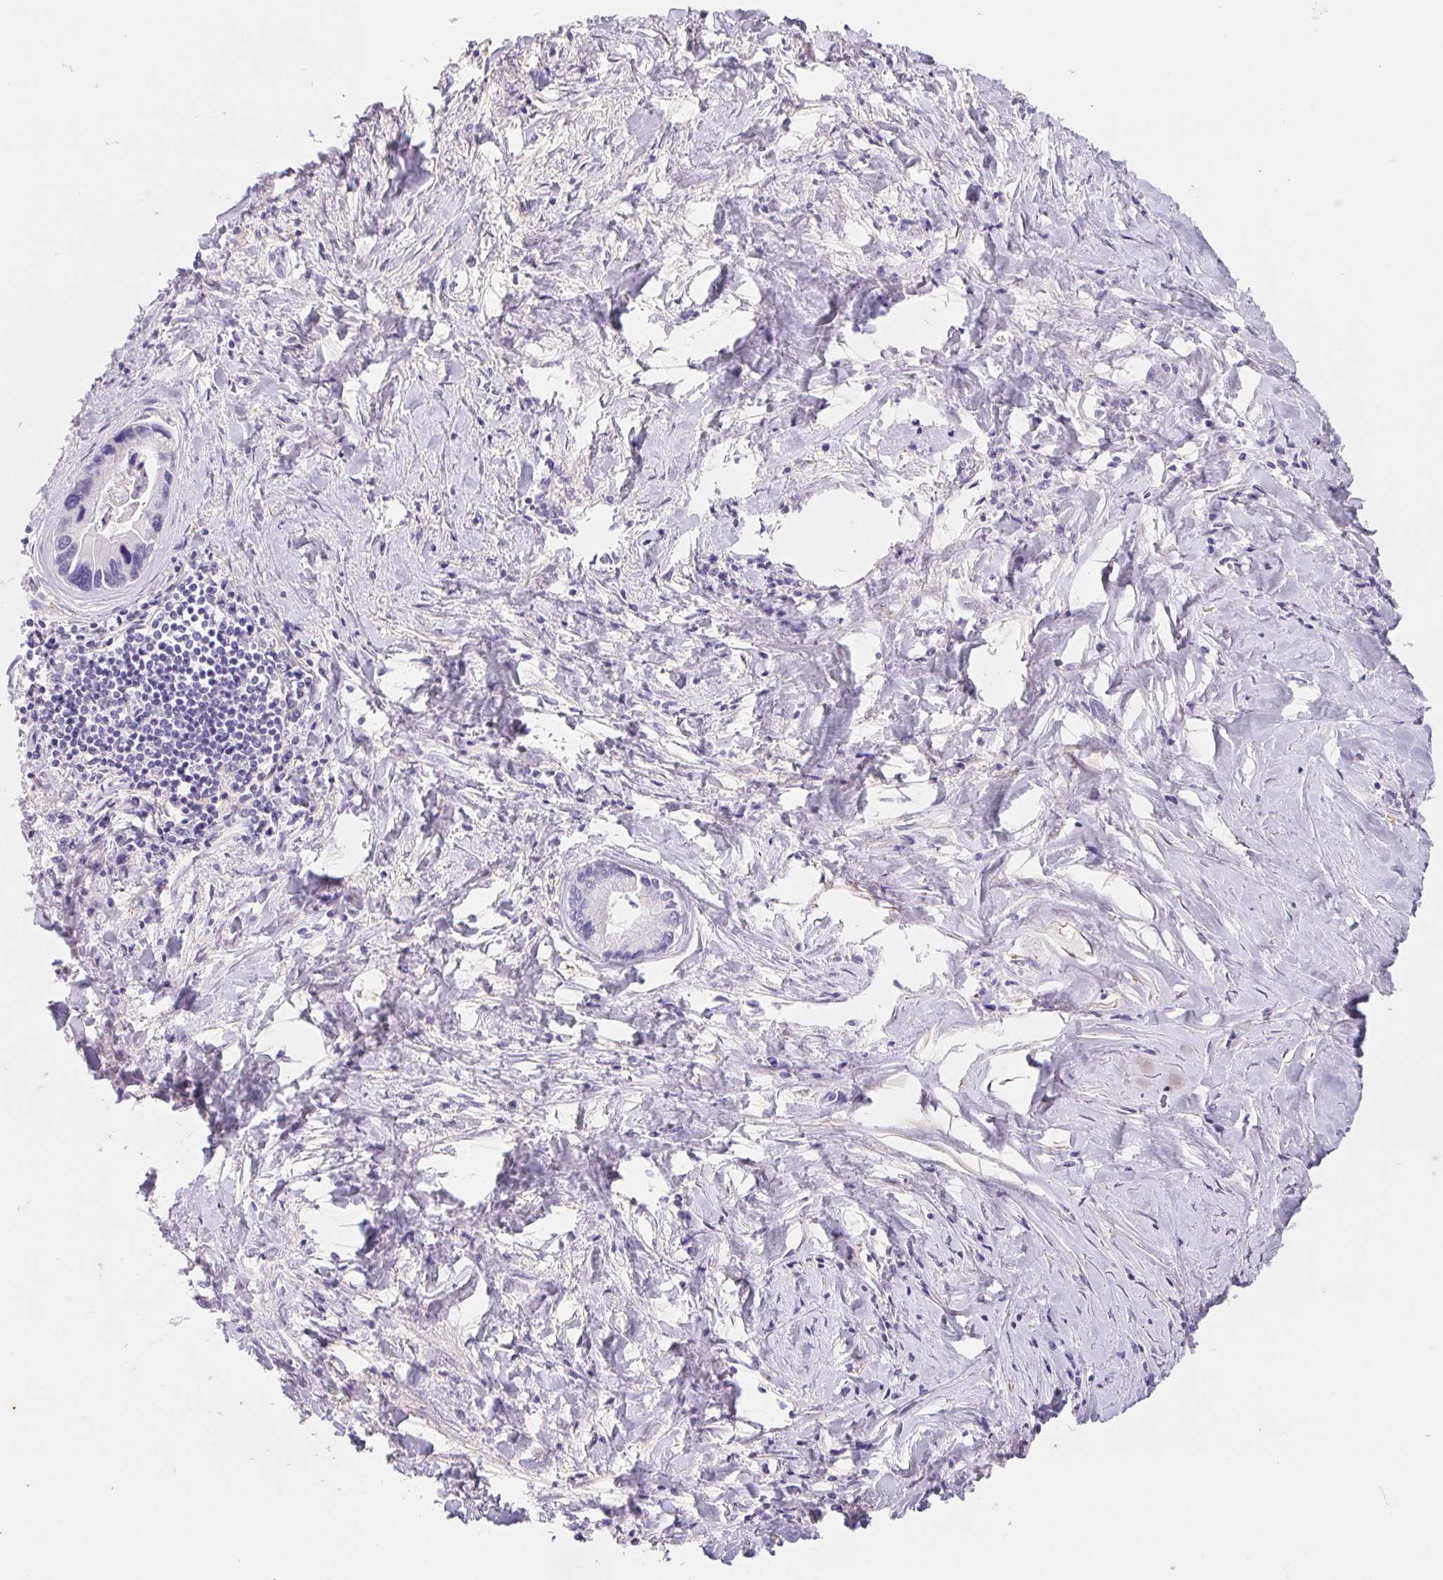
{"staining": {"intensity": "negative", "quantity": "none", "location": "none"}, "tissue": "liver cancer", "cell_type": "Tumor cells", "image_type": "cancer", "snomed": [{"axis": "morphology", "description": "Cholangiocarcinoma"}, {"axis": "topography", "description": "Liver"}], "caption": "The photomicrograph shows no staining of tumor cells in liver cancer.", "gene": "PNLIP", "patient": {"sex": "male", "age": 66}}